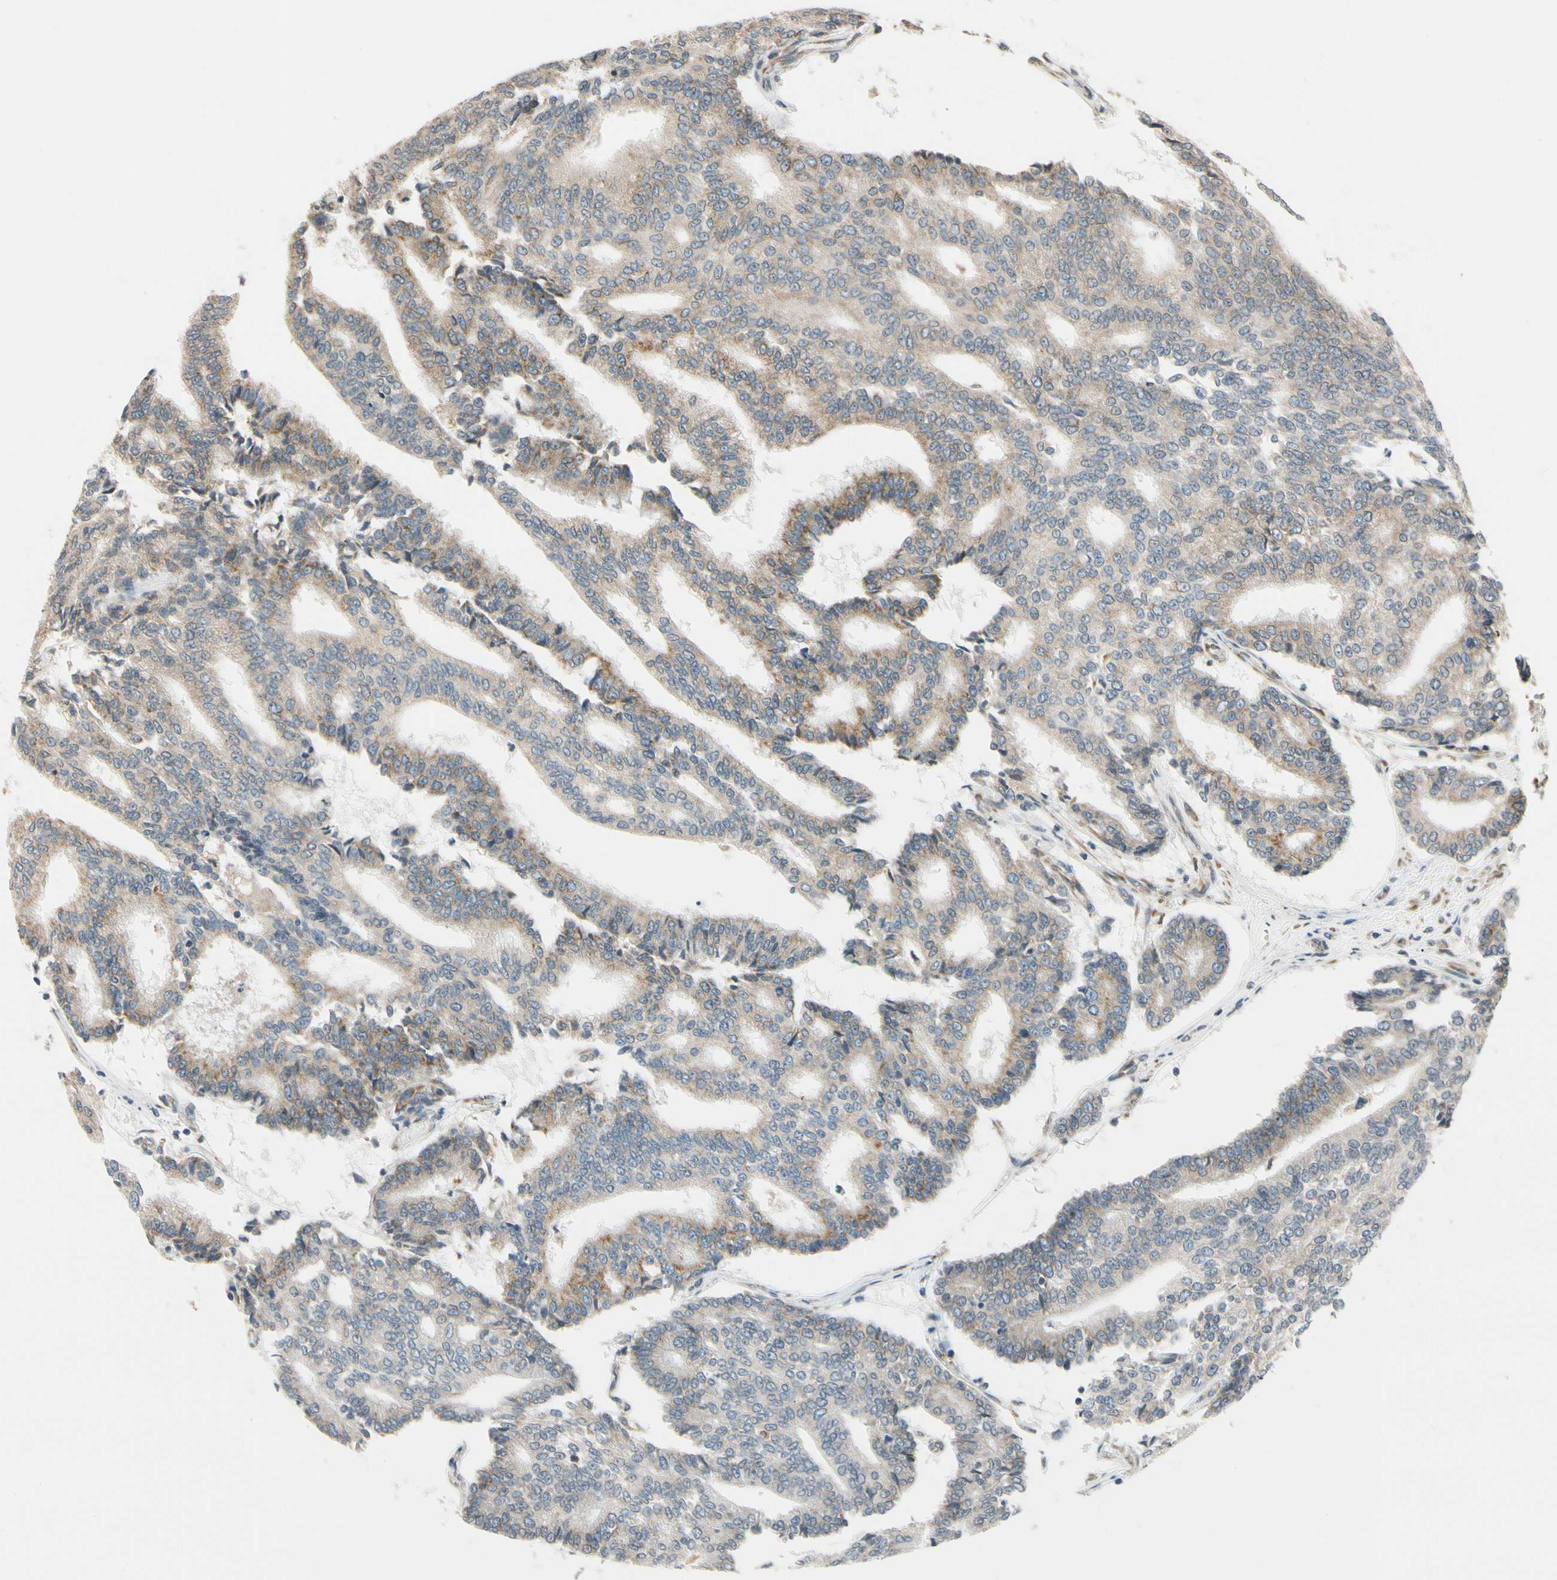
{"staining": {"intensity": "weak", "quantity": "25%-75%", "location": "cytoplasmic/membranous"}, "tissue": "prostate cancer", "cell_type": "Tumor cells", "image_type": "cancer", "snomed": [{"axis": "morphology", "description": "Adenocarcinoma, High grade"}, {"axis": "topography", "description": "Prostate"}], "caption": "This micrograph exhibits prostate high-grade adenocarcinoma stained with immunohistochemistry to label a protein in brown. The cytoplasmic/membranous of tumor cells show weak positivity for the protein. Nuclei are counter-stained blue.", "gene": "RPN2", "patient": {"sex": "male", "age": 55}}